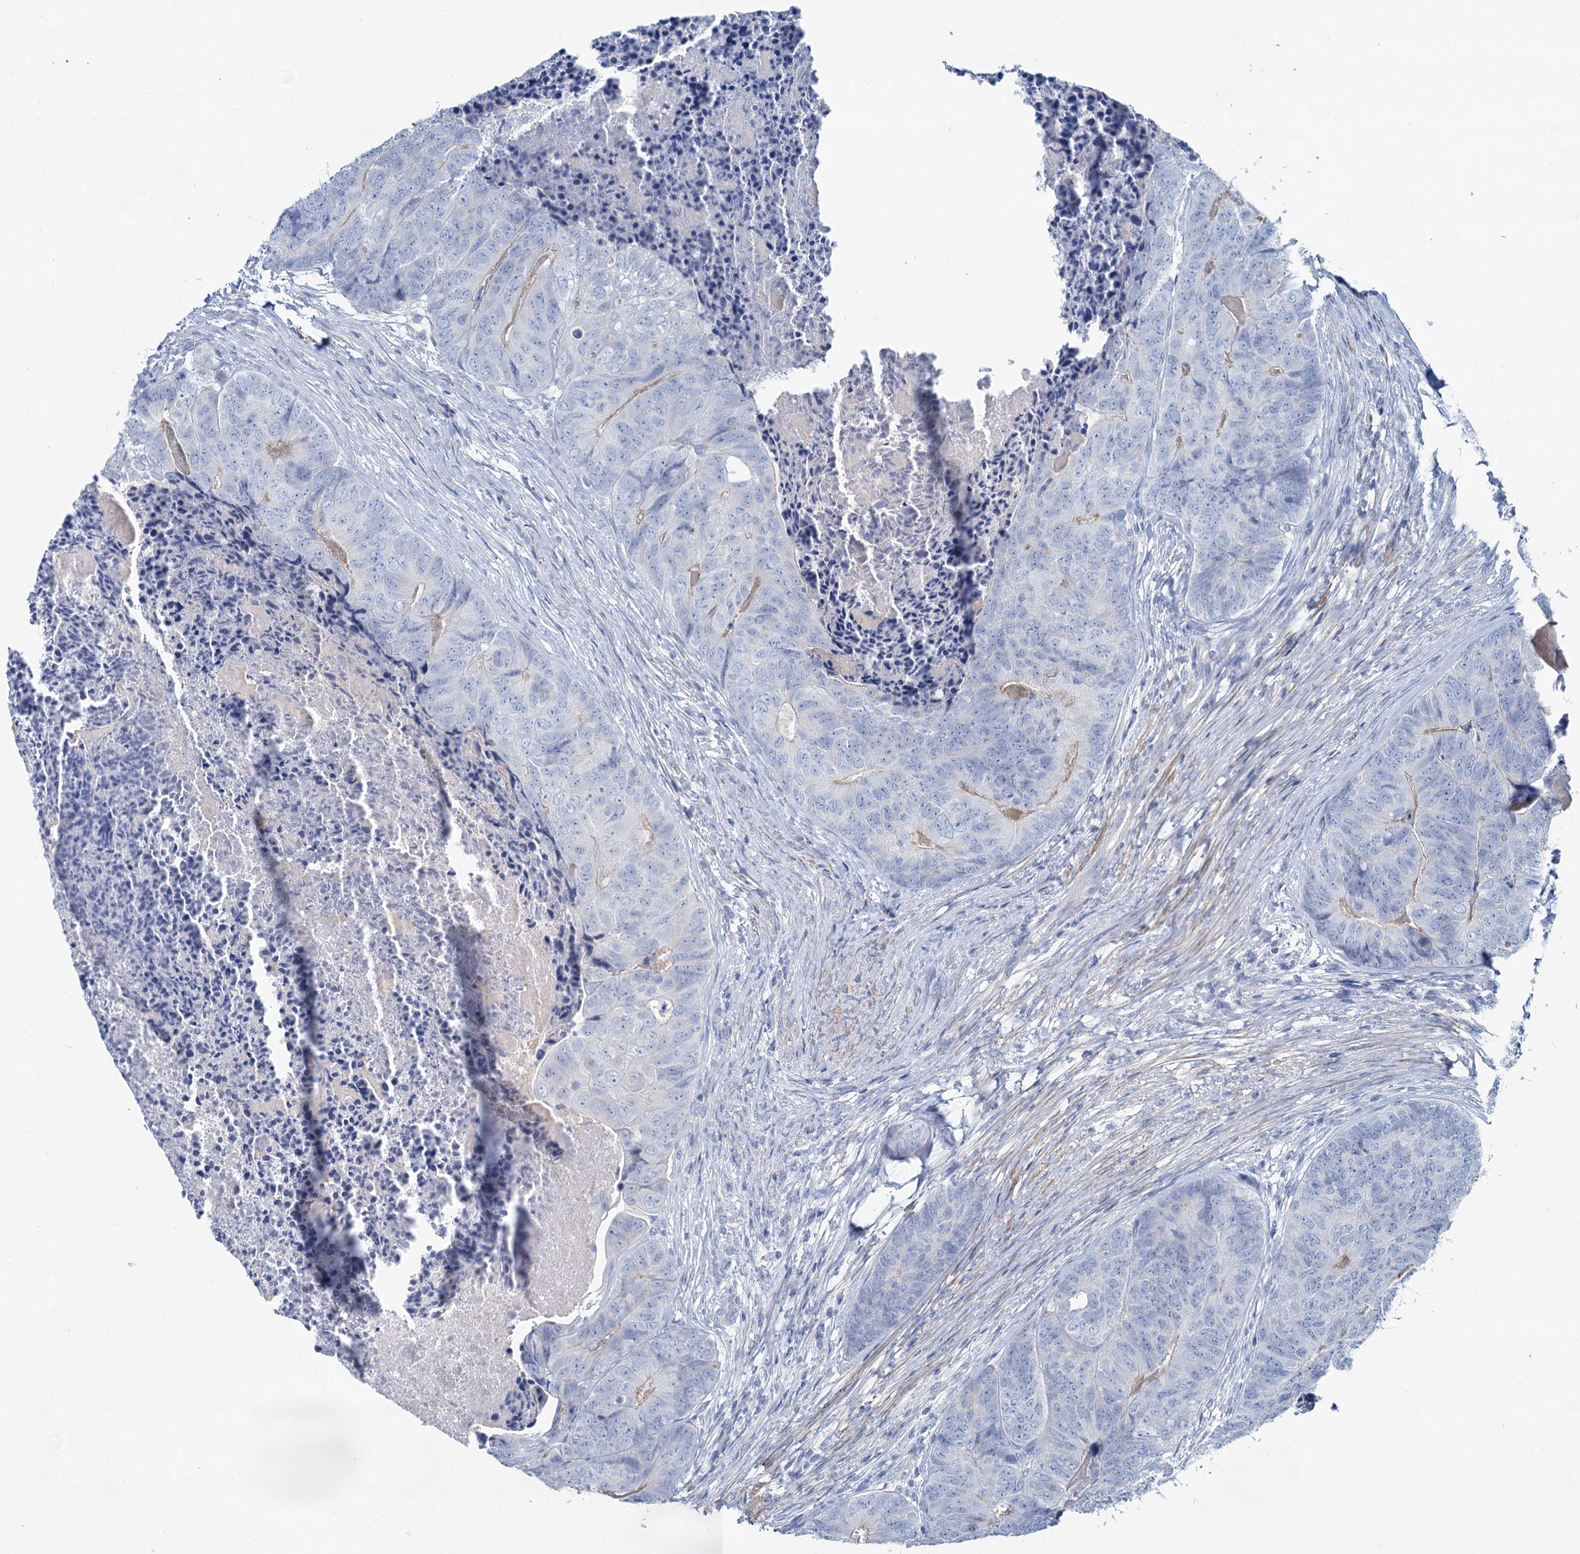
{"staining": {"intensity": "negative", "quantity": "none", "location": "none"}, "tissue": "colorectal cancer", "cell_type": "Tumor cells", "image_type": "cancer", "snomed": [{"axis": "morphology", "description": "Adenocarcinoma, NOS"}, {"axis": "topography", "description": "Colon"}], "caption": "Micrograph shows no protein positivity in tumor cells of adenocarcinoma (colorectal) tissue.", "gene": "SLC1A3", "patient": {"sex": "female", "age": 67}}